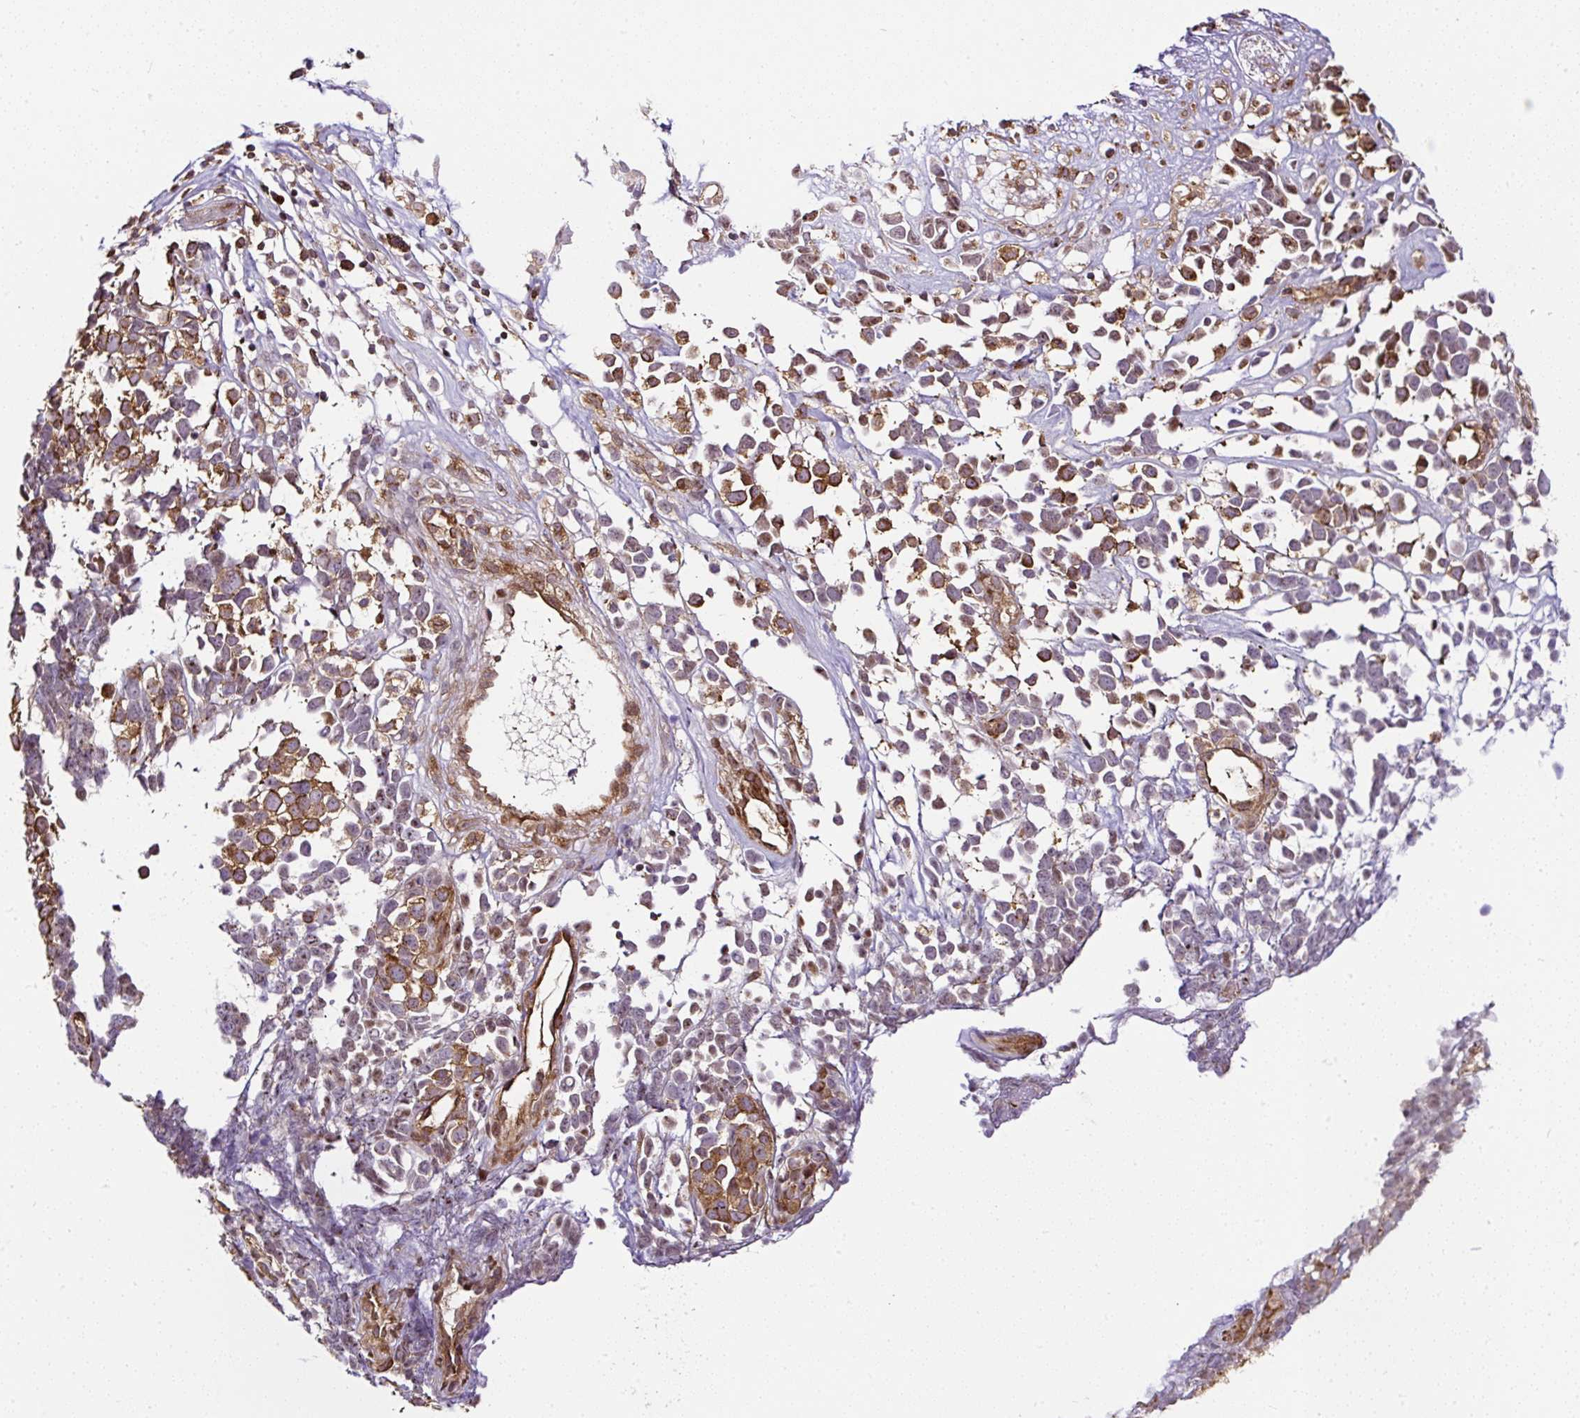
{"staining": {"intensity": "strong", "quantity": "25%-75%", "location": "cytoplasmic/membranous"}, "tissue": "melanoma", "cell_type": "Tumor cells", "image_type": "cancer", "snomed": [{"axis": "morphology", "description": "Malignant melanoma, NOS"}, {"axis": "topography", "description": "Nose, NOS"}], "caption": "Melanoma stained with a protein marker demonstrates strong staining in tumor cells.", "gene": "KDM4E", "patient": {"sex": "female", "age": 48}}